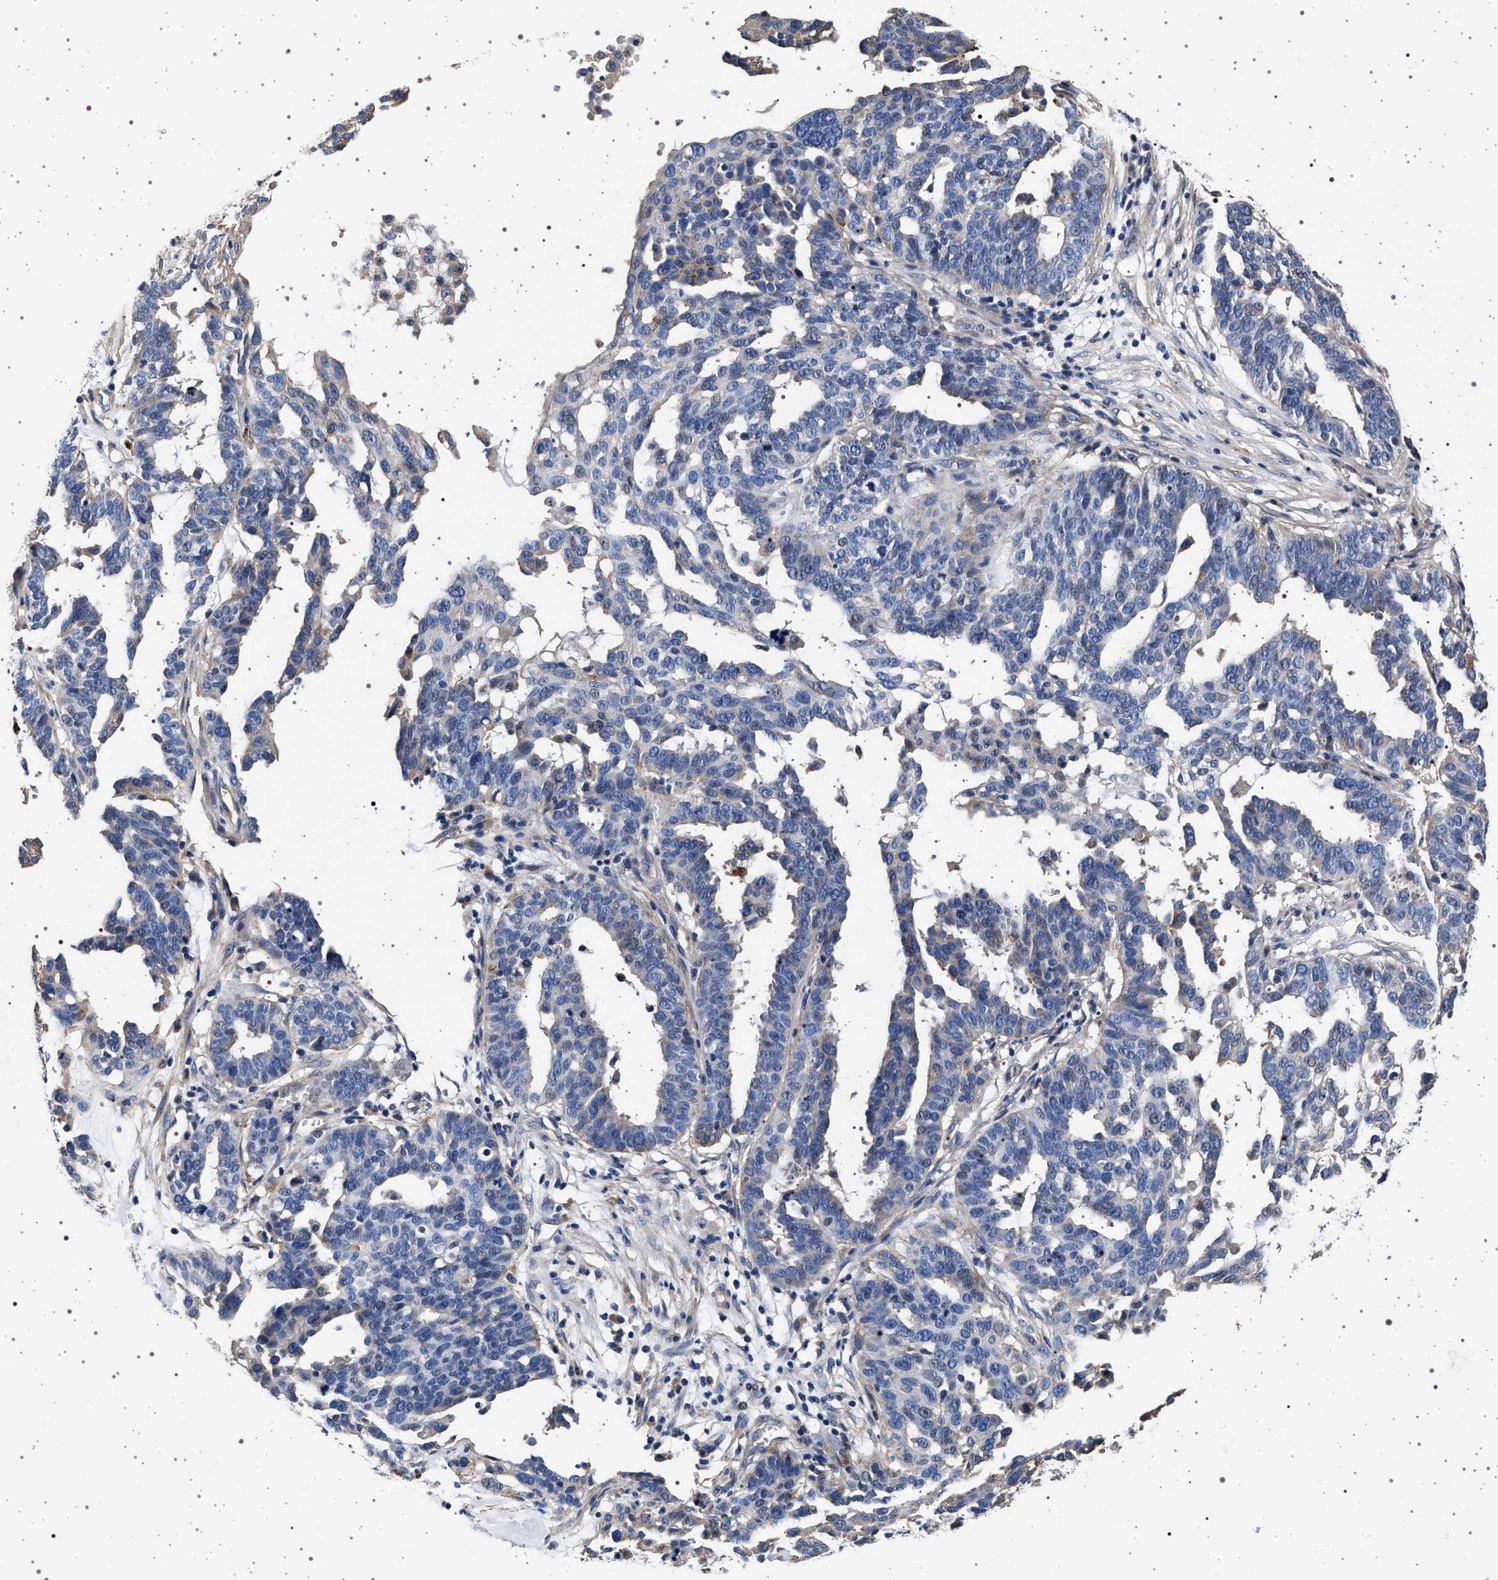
{"staining": {"intensity": "negative", "quantity": "none", "location": "none"}, "tissue": "ovarian cancer", "cell_type": "Tumor cells", "image_type": "cancer", "snomed": [{"axis": "morphology", "description": "Cystadenocarcinoma, serous, NOS"}, {"axis": "topography", "description": "Ovary"}], "caption": "Immunohistochemical staining of ovarian cancer (serous cystadenocarcinoma) displays no significant staining in tumor cells.", "gene": "KCNK6", "patient": {"sex": "female", "age": 59}}